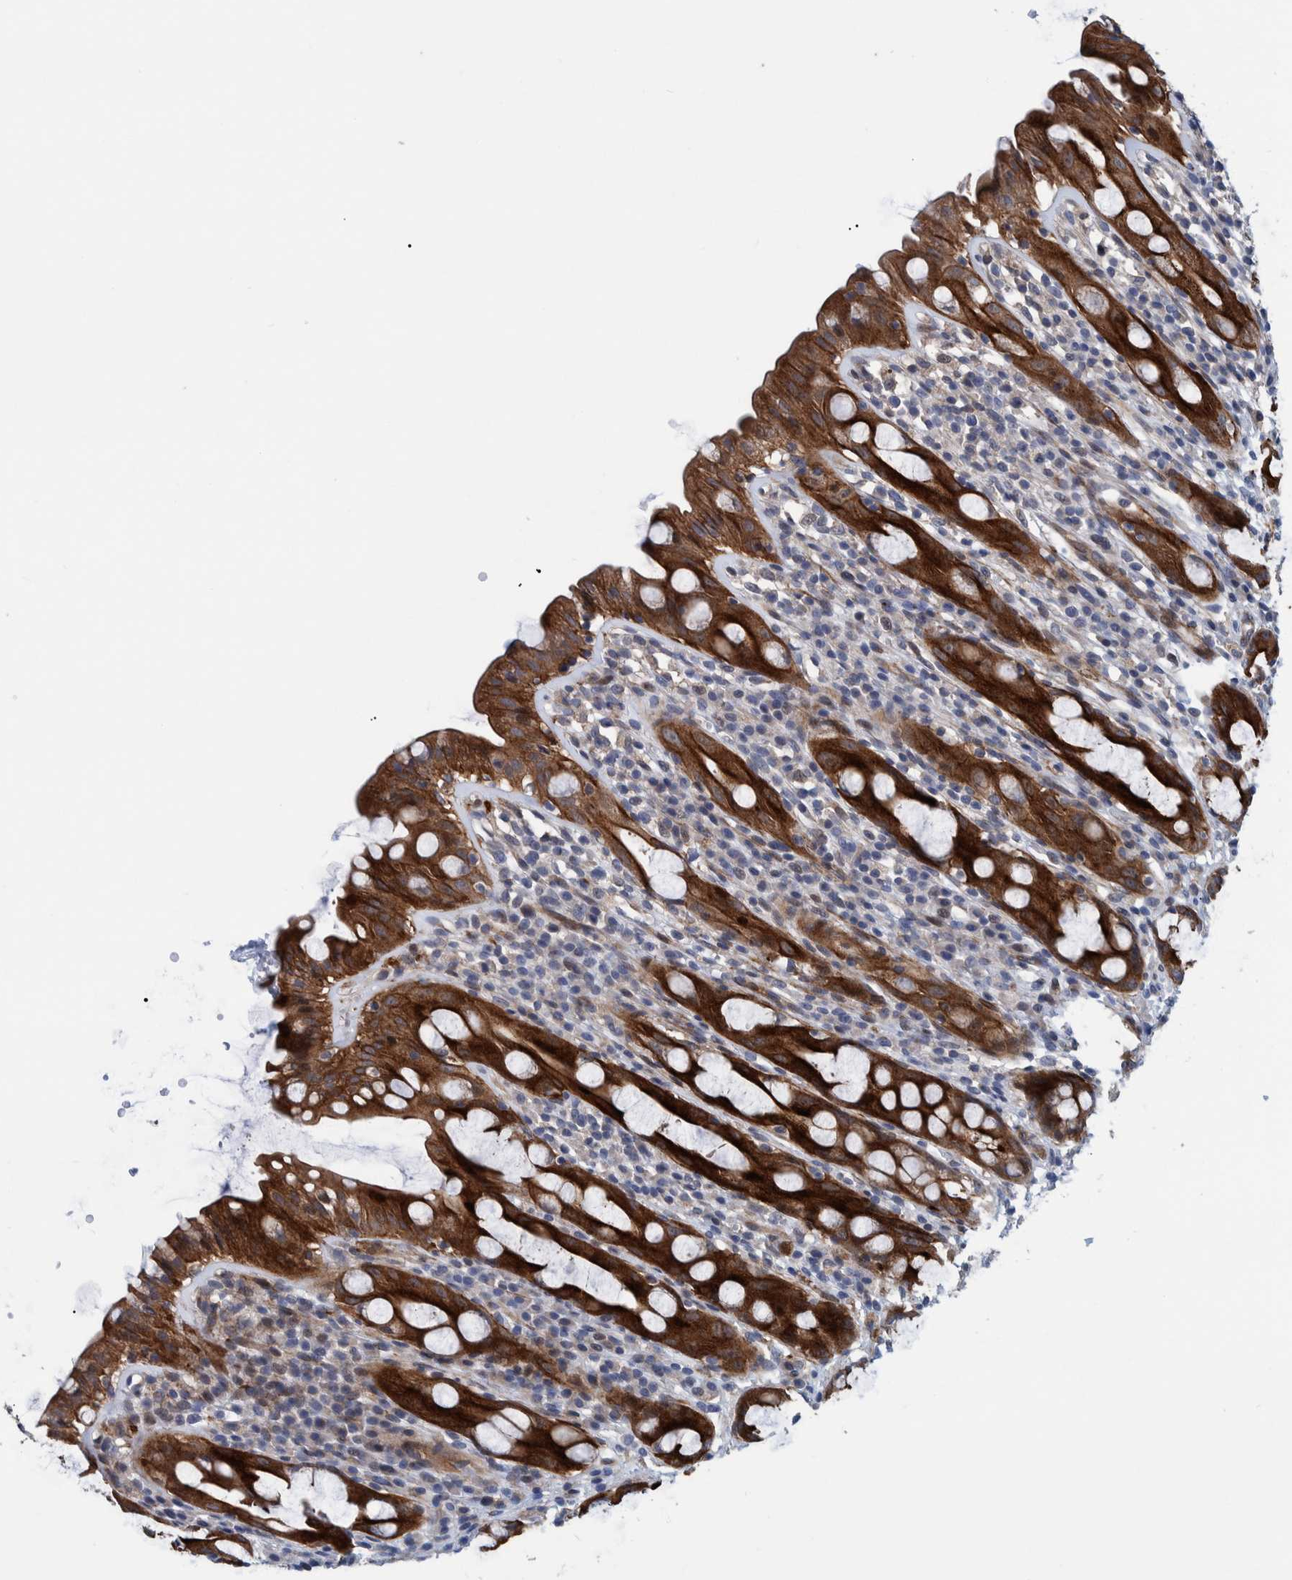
{"staining": {"intensity": "strong", "quantity": ">75%", "location": "cytoplasmic/membranous"}, "tissue": "rectum", "cell_type": "Glandular cells", "image_type": "normal", "snomed": [{"axis": "morphology", "description": "Normal tissue, NOS"}, {"axis": "topography", "description": "Rectum"}], "caption": "DAB immunohistochemical staining of unremarkable rectum exhibits strong cytoplasmic/membranous protein positivity in approximately >75% of glandular cells.", "gene": "MKS1", "patient": {"sex": "male", "age": 44}}